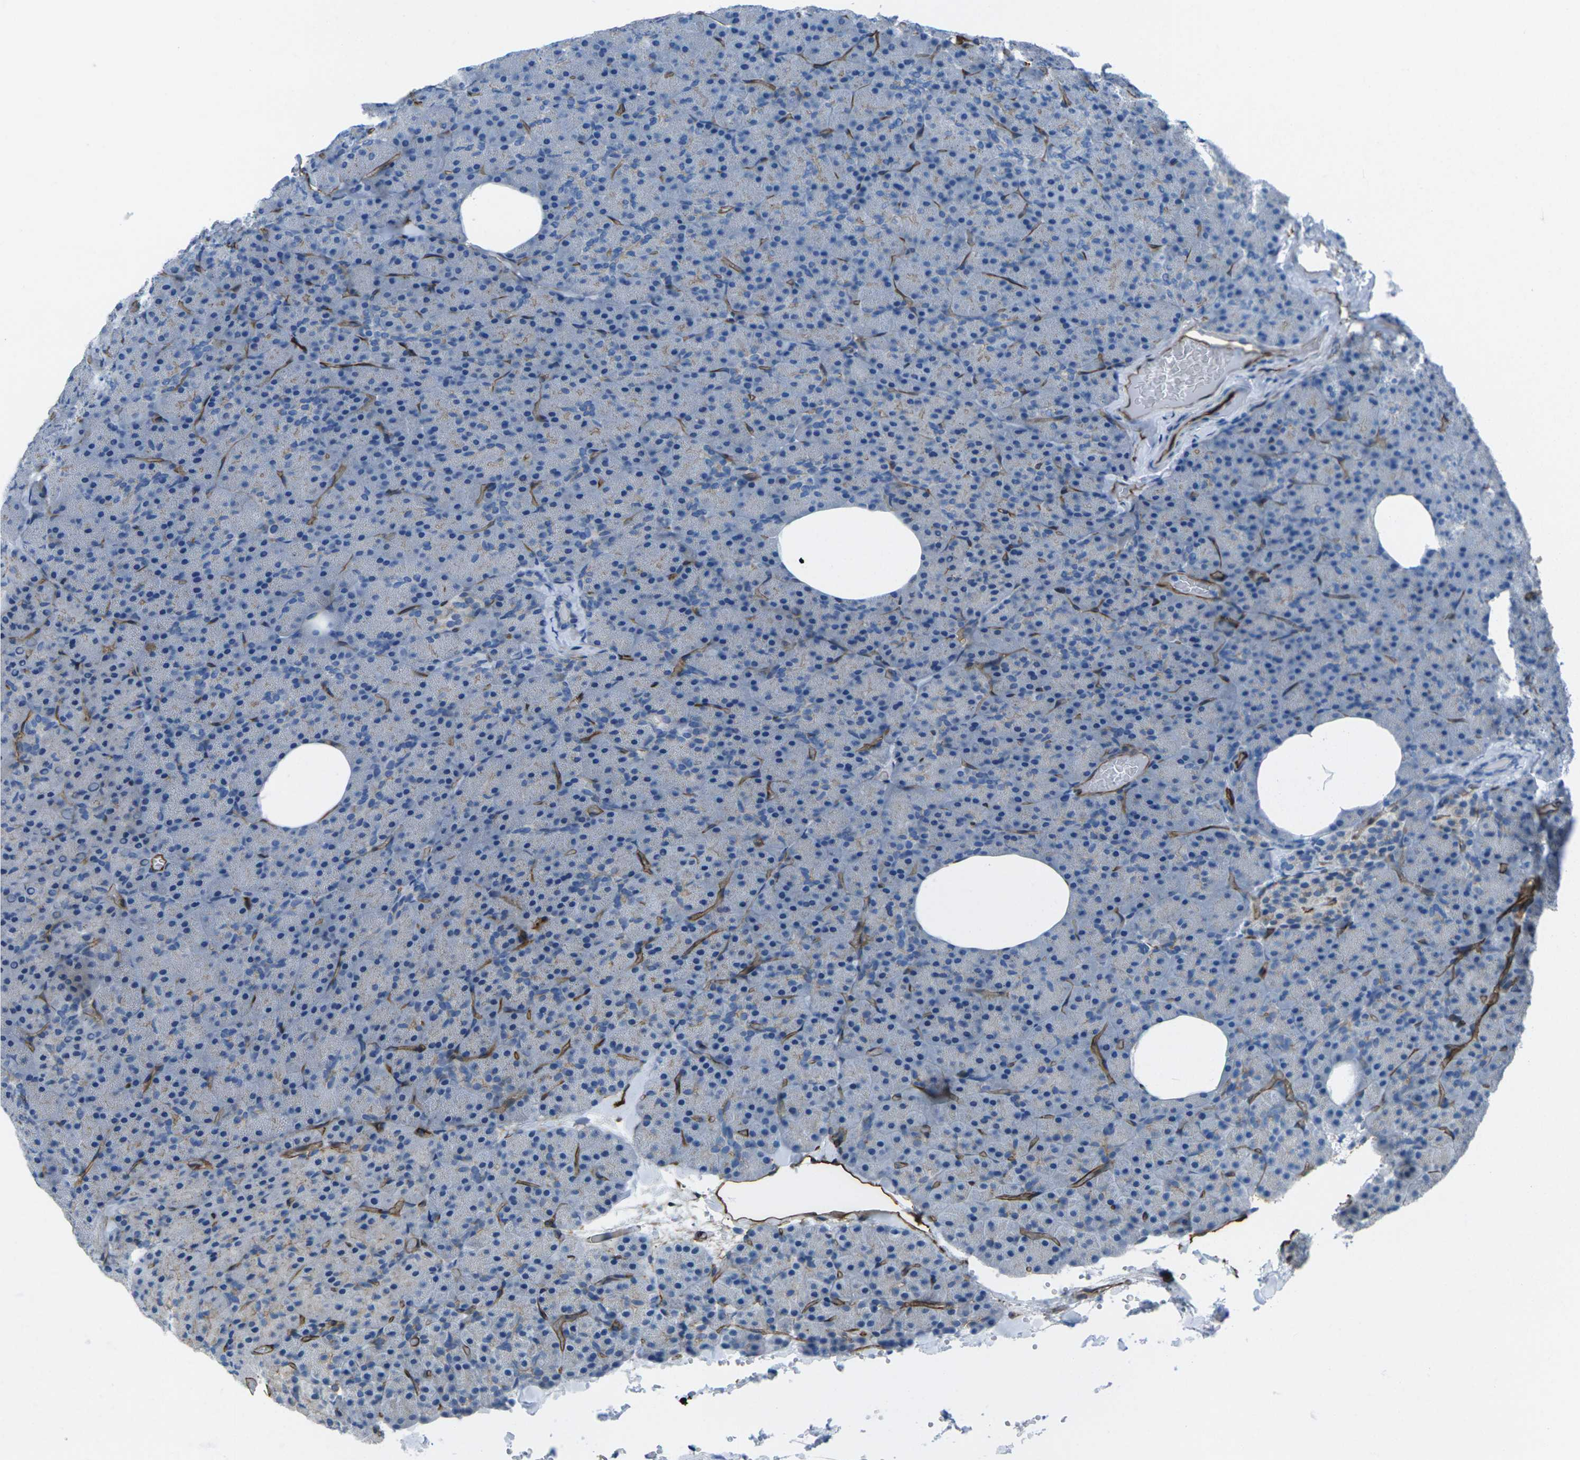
{"staining": {"intensity": "weak", "quantity": "25%-75%", "location": "cytoplasmic/membranous"}, "tissue": "pancreas", "cell_type": "Exocrine glandular cells", "image_type": "normal", "snomed": [{"axis": "morphology", "description": "Normal tissue, NOS"}, {"axis": "topography", "description": "Pancreas"}], "caption": "IHC image of unremarkable pancreas: human pancreas stained using immunohistochemistry (IHC) shows low levels of weak protein expression localized specifically in the cytoplasmic/membranous of exocrine glandular cells, appearing as a cytoplasmic/membranous brown color.", "gene": "HSPA12B", "patient": {"sex": "female", "age": 35}}